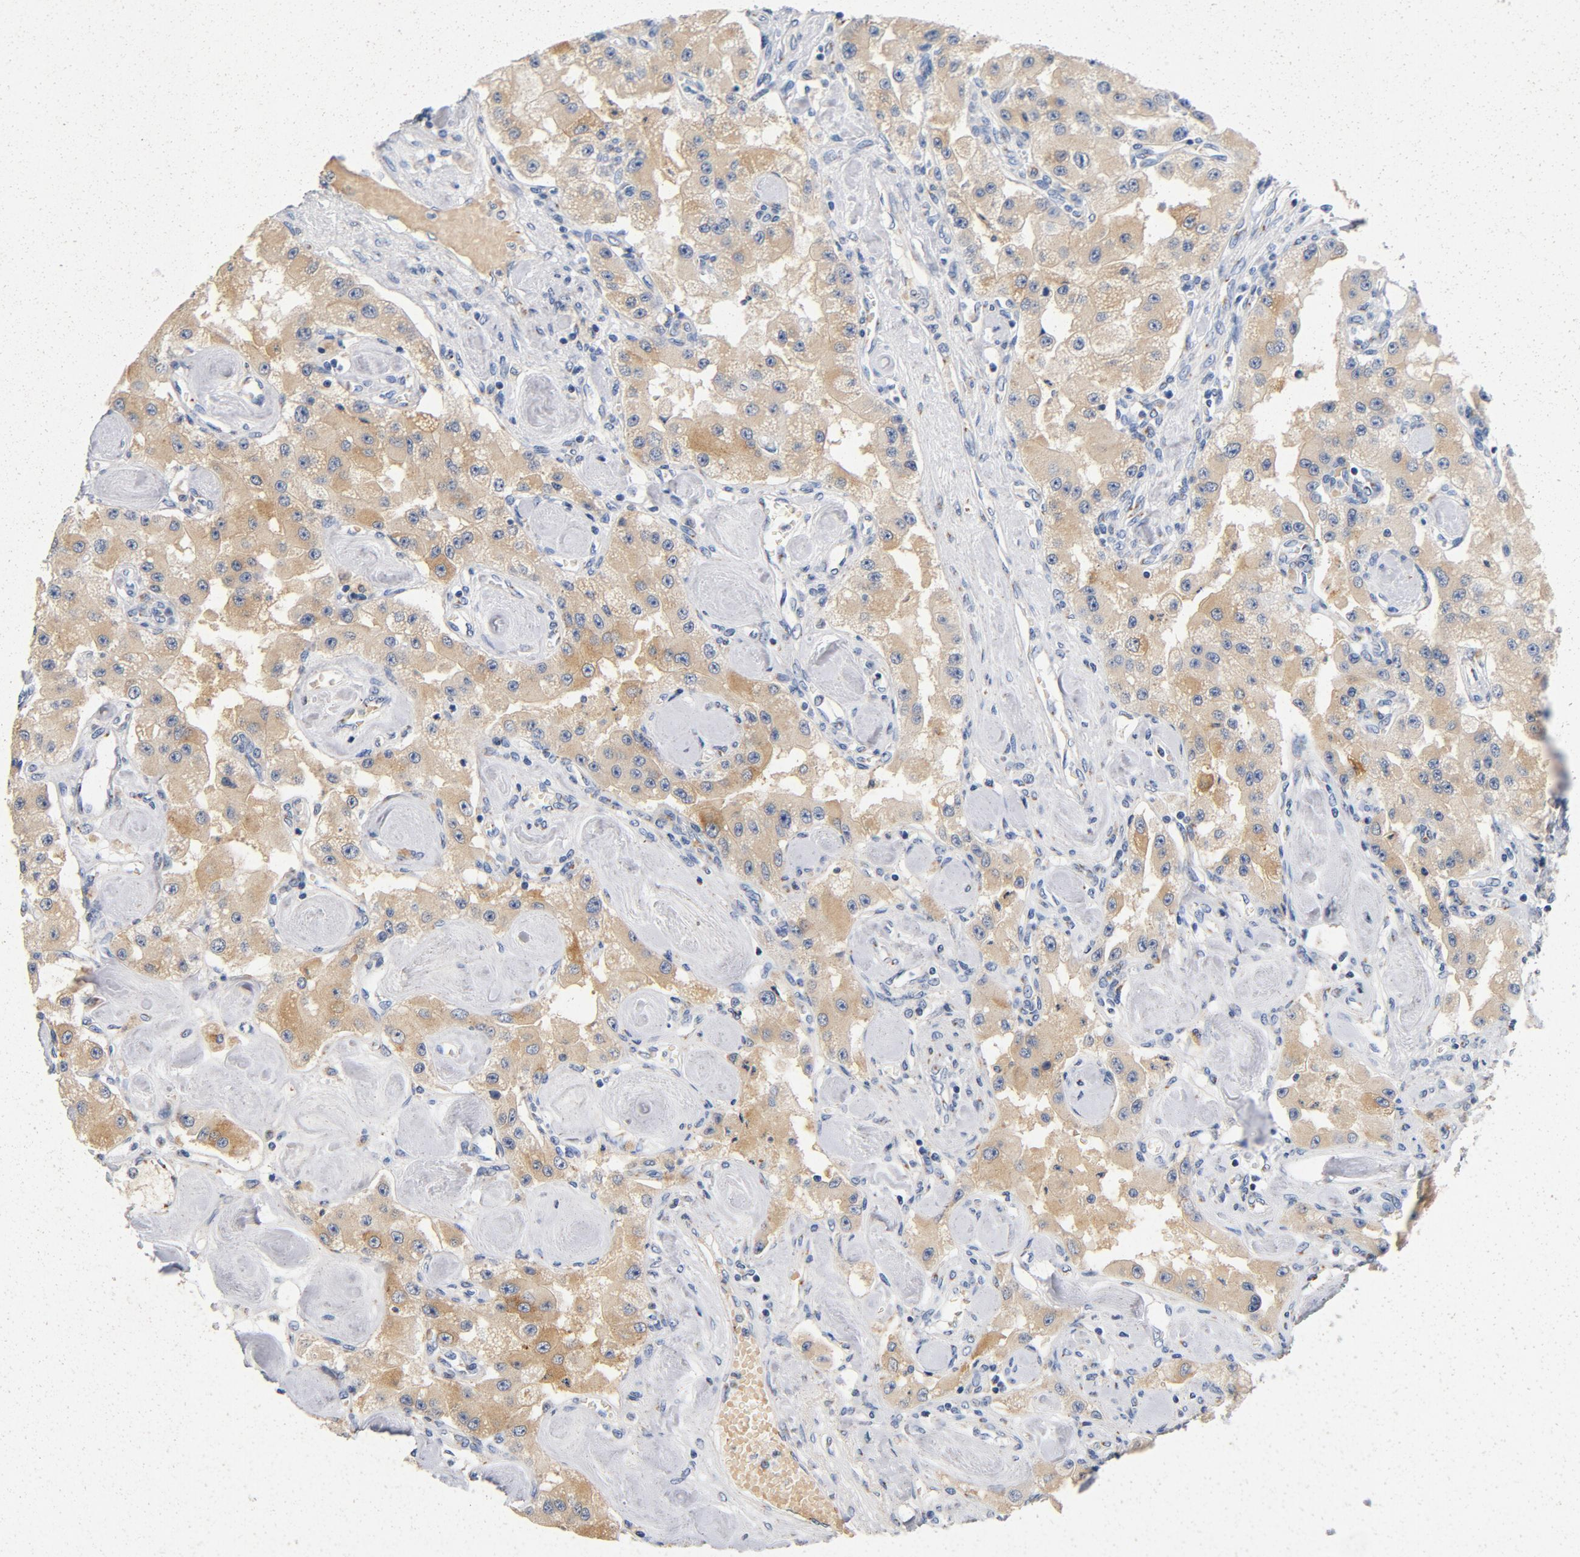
{"staining": {"intensity": "weak", "quantity": ">75%", "location": "cytoplasmic/membranous"}, "tissue": "carcinoid", "cell_type": "Tumor cells", "image_type": "cancer", "snomed": [{"axis": "morphology", "description": "Carcinoid, malignant, NOS"}, {"axis": "topography", "description": "Pancreas"}], "caption": "Human malignant carcinoid stained with a protein marker reveals weak staining in tumor cells.", "gene": "LMAN2", "patient": {"sex": "male", "age": 41}}